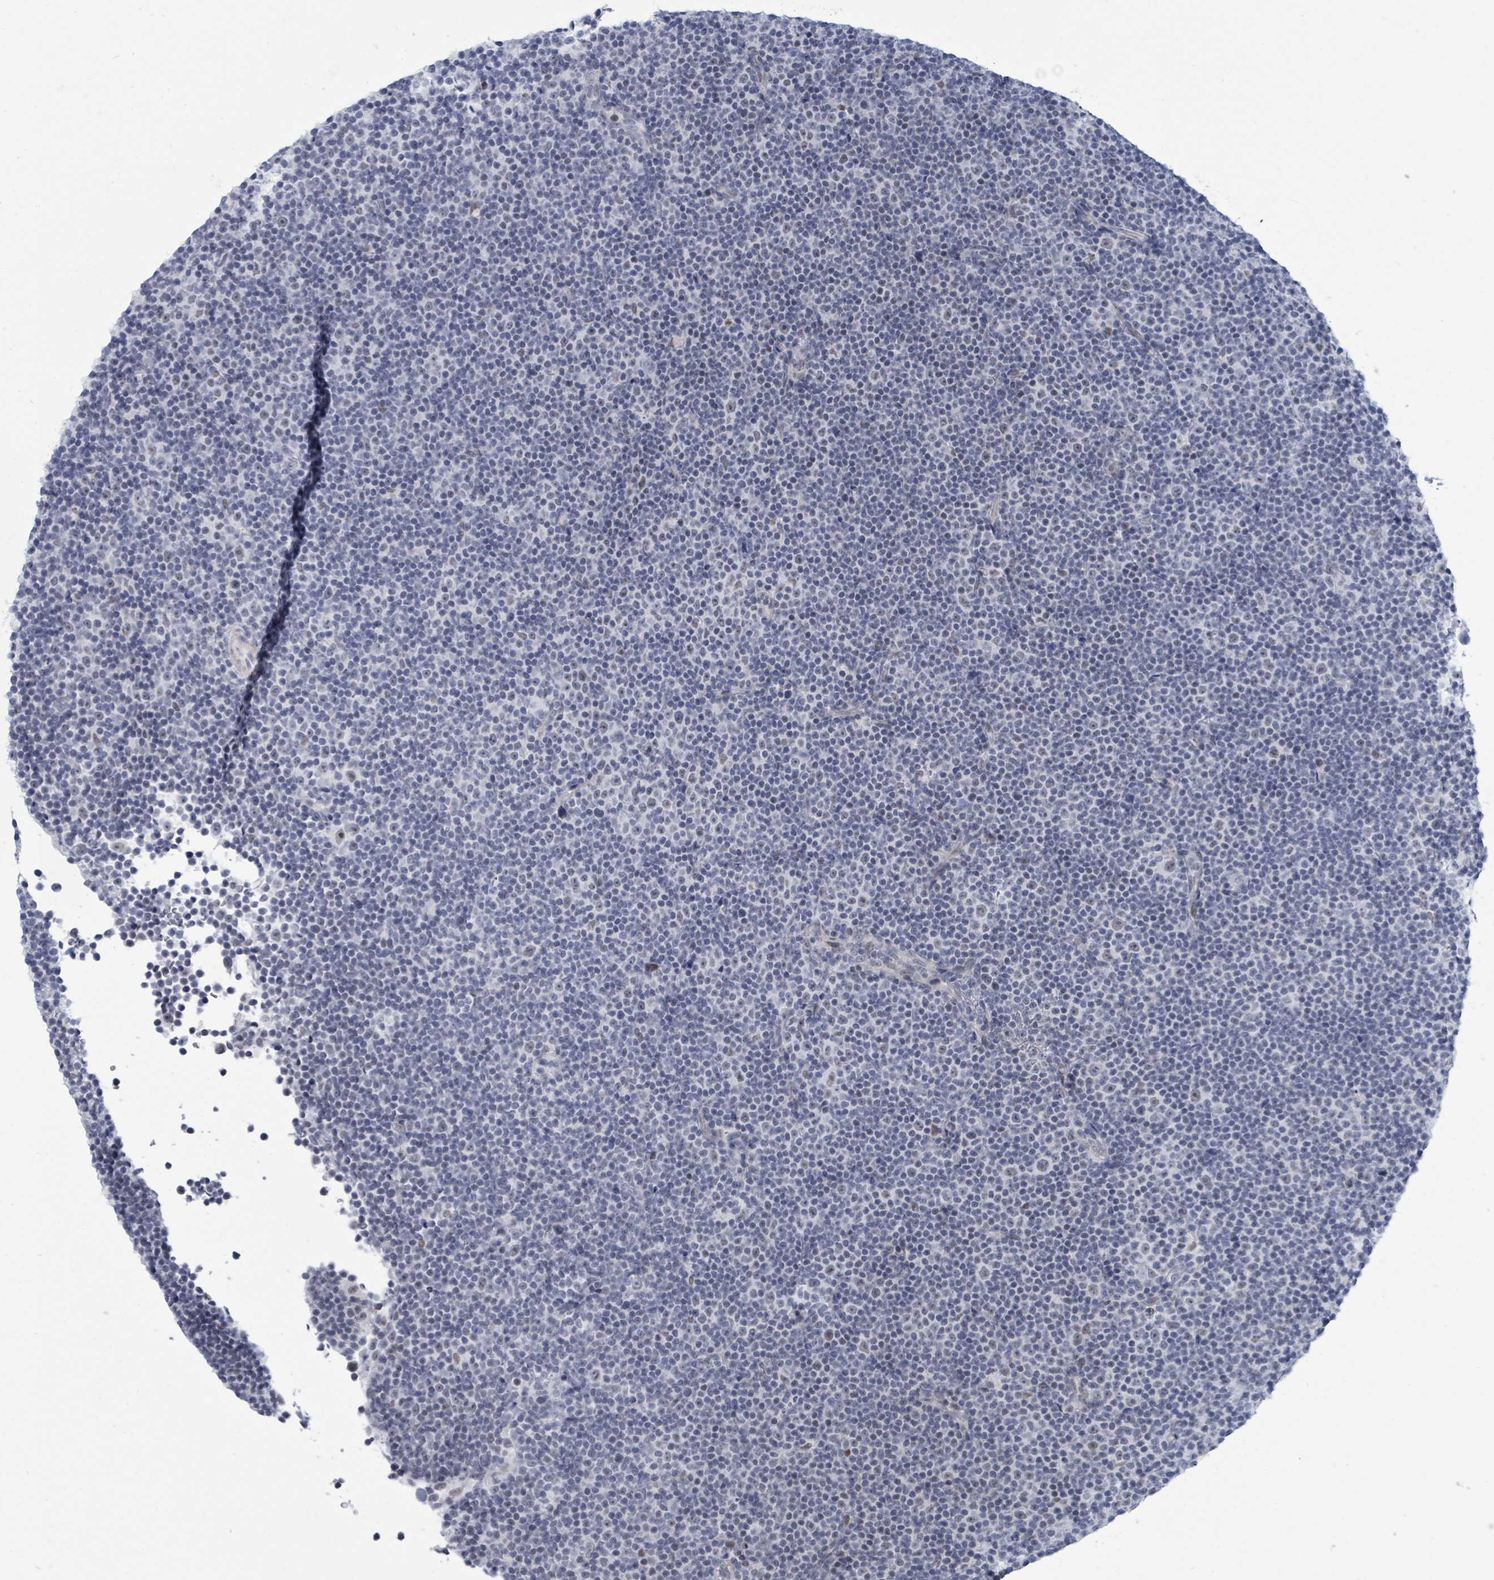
{"staining": {"intensity": "negative", "quantity": "none", "location": "none"}, "tissue": "lymphoma", "cell_type": "Tumor cells", "image_type": "cancer", "snomed": [{"axis": "morphology", "description": "Malignant lymphoma, non-Hodgkin's type, Low grade"}, {"axis": "topography", "description": "Lymph node"}], "caption": "A histopathology image of human low-grade malignant lymphoma, non-Hodgkin's type is negative for staining in tumor cells. (Immunohistochemistry (ihc), brightfield microscopy, high magnification).", "gene": "CT45A5", "patient": {"sex": "female", "age": 67}}